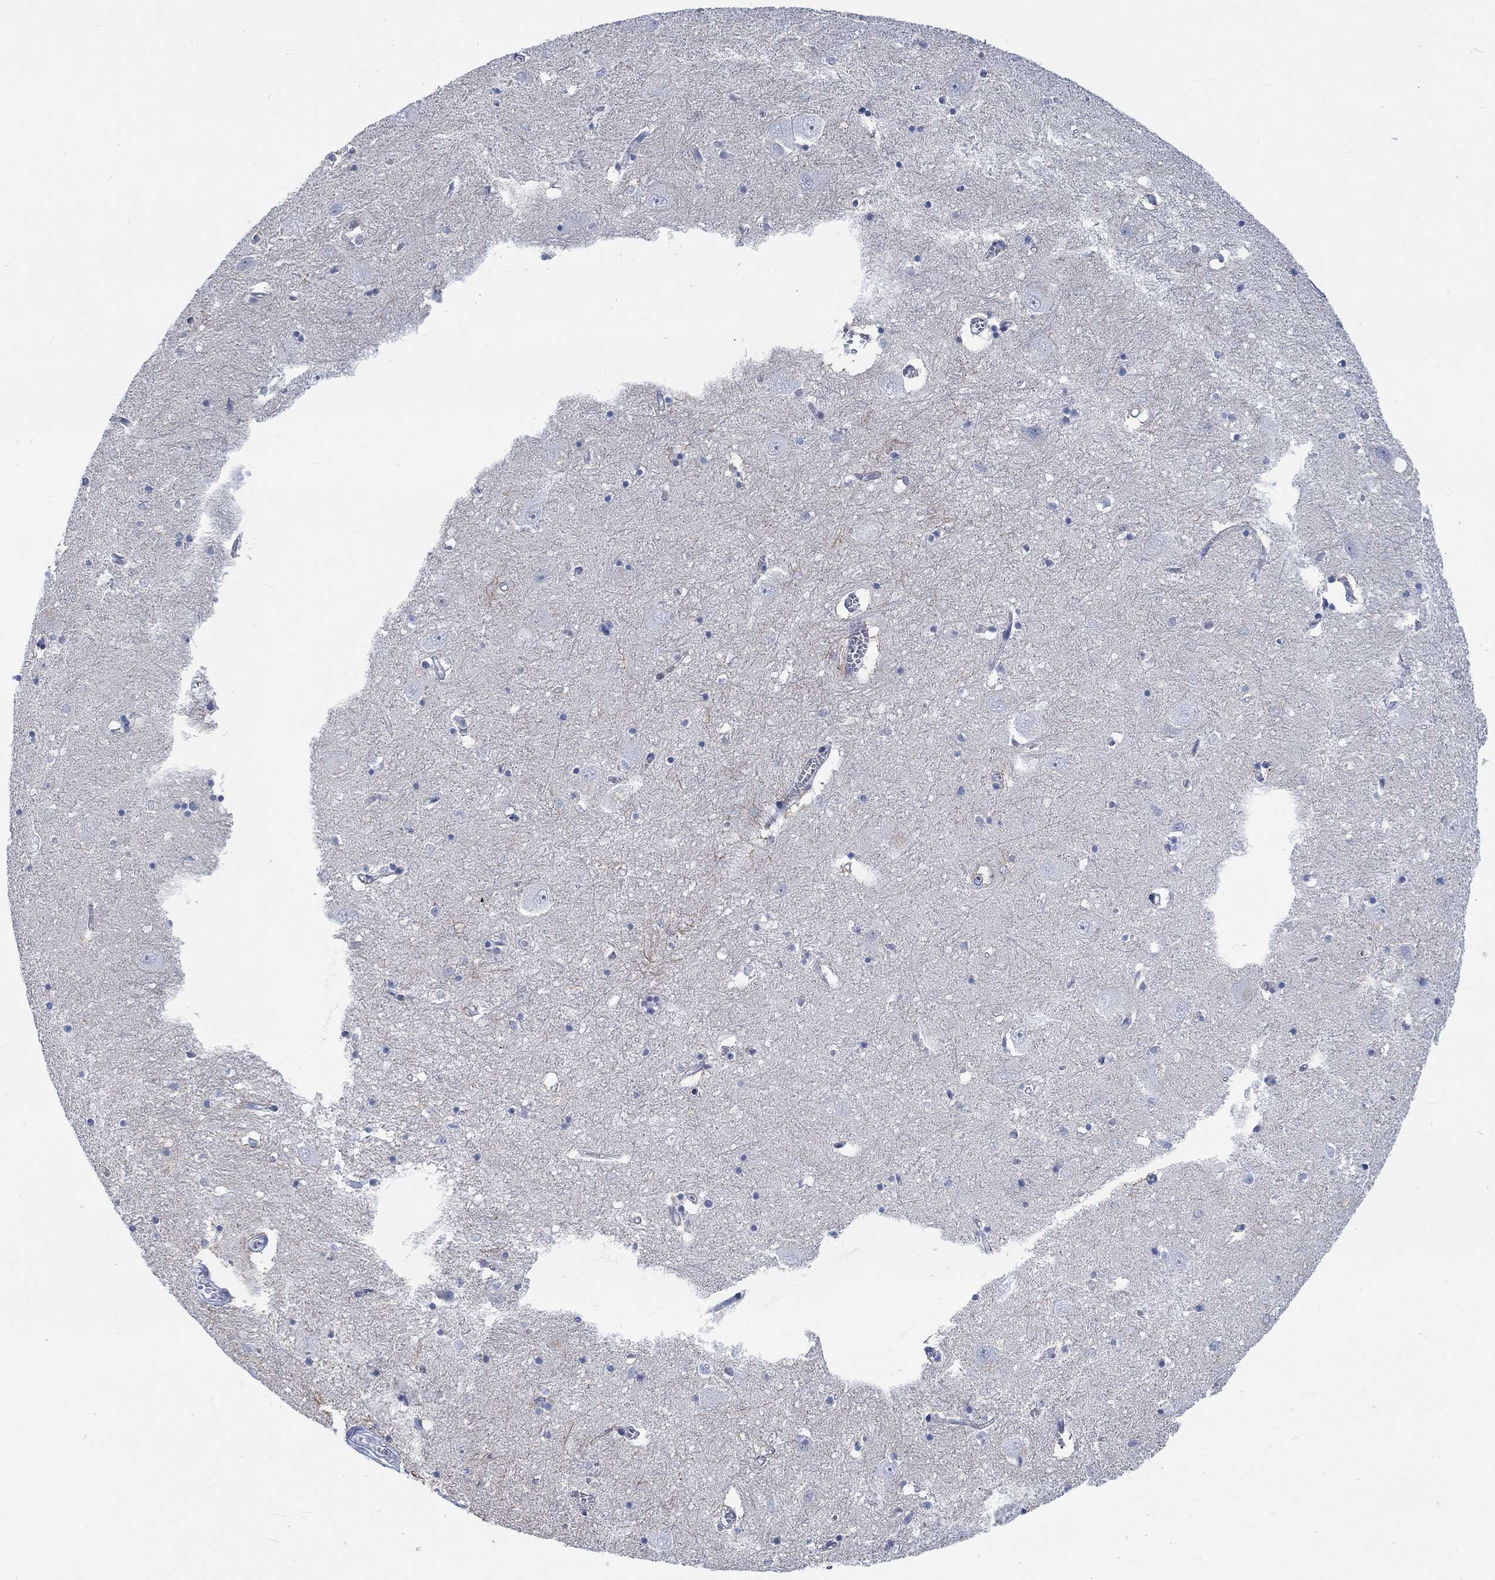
{"staining": {"intensity": "strong", "quantity": "<25%", "location": "cytoplasmic/membranous"}, "tissue": "caudate", "cell_type": "Glial cells", "image_type": "normal", "snomed": [{"axis": "morphology", "description": "Normal tissue, NOS"}, {"axis": "topography", "description": "Lateral ventricle wall"}], "caption": "Unremarkable caudate was stained to show a protein in brown. There is medium levels of strong cytoplasmic/membranous staining in about <25% of glial cells. The staining was performed using DAB, with brown indicating positive protein expression. Nuclei are stained blue with hematoxylin.", "gene": "KCNH8", "patient": {"sex": "male", "age": 54}}